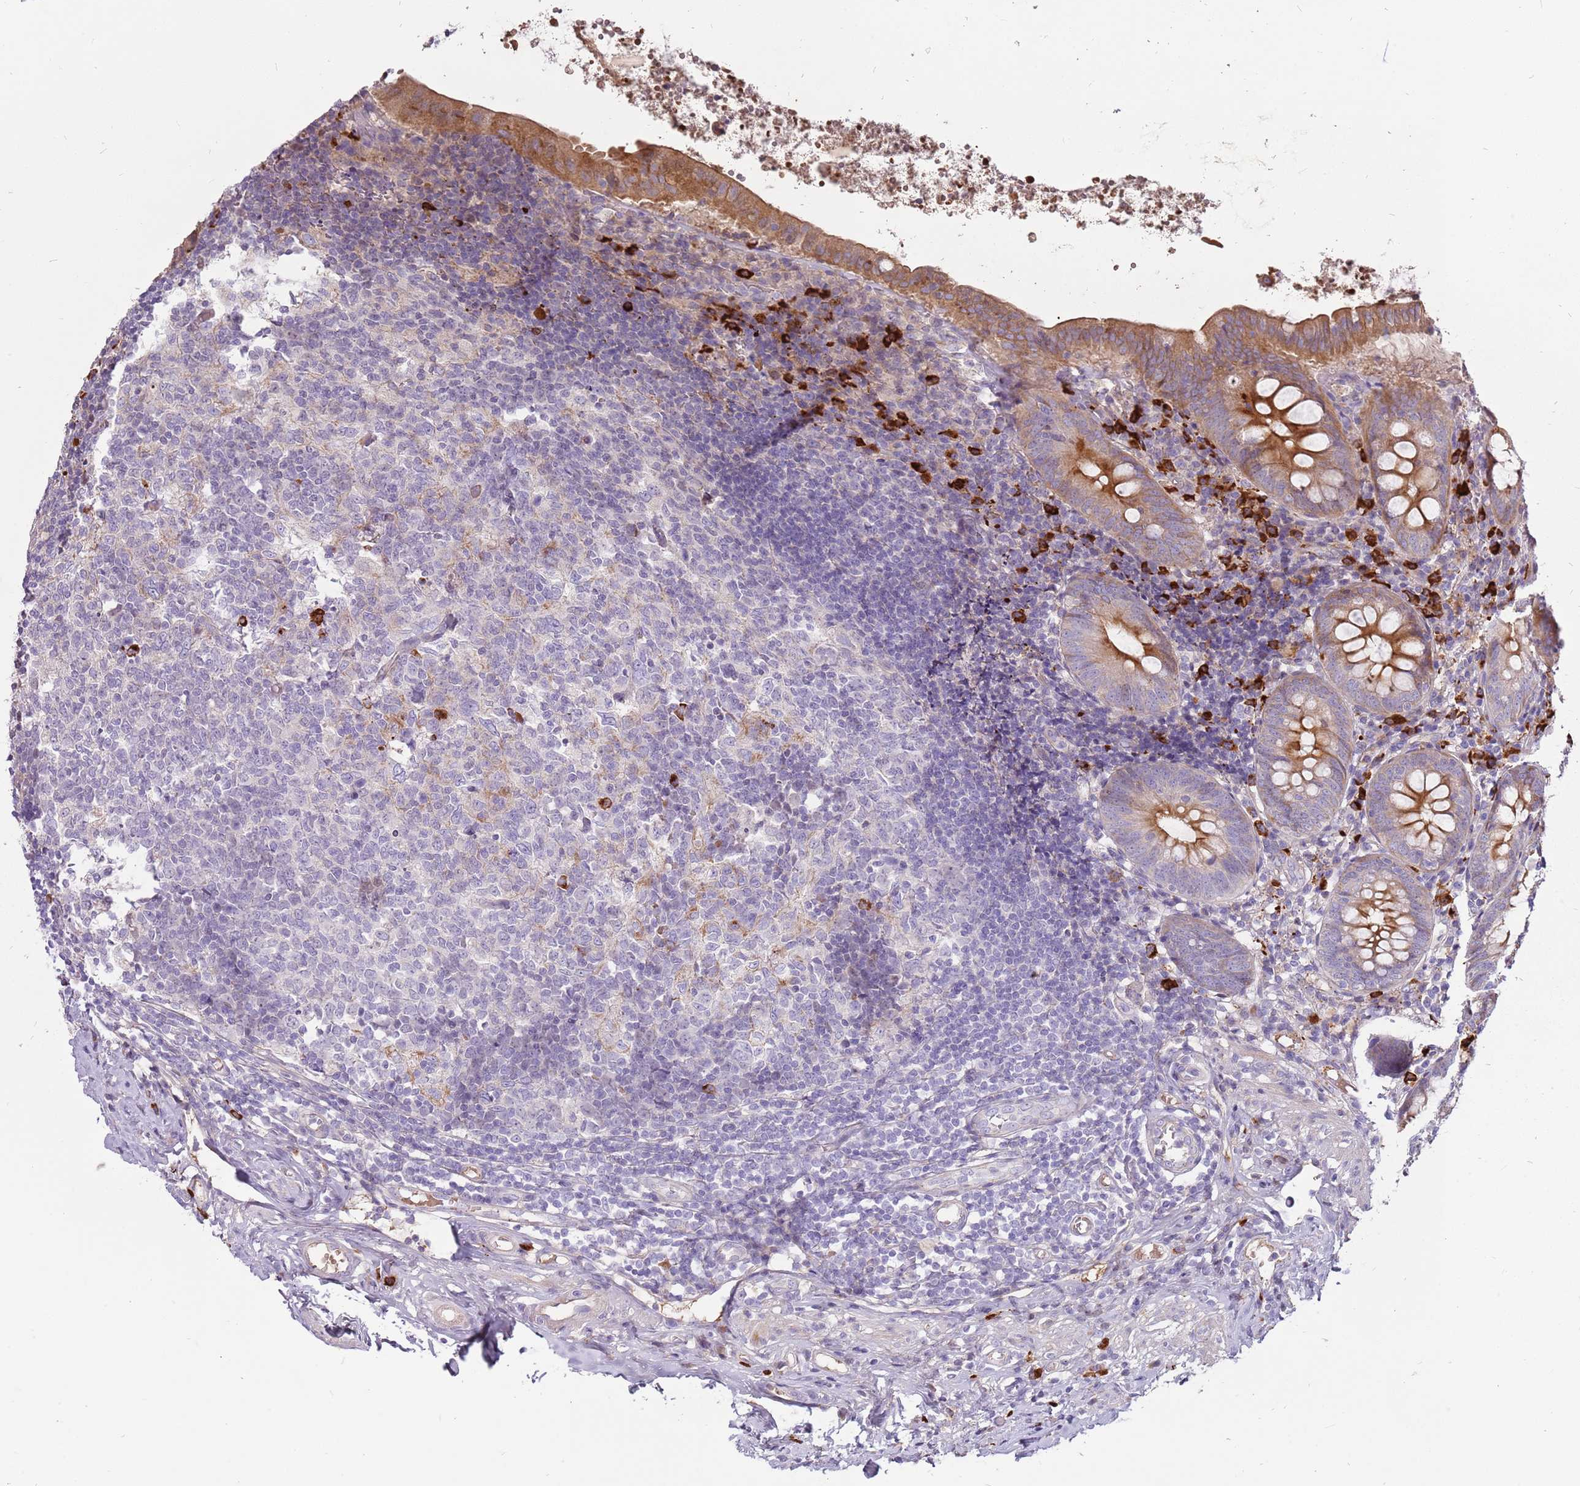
{"staining": {"intensity": "moderate", "quantity": "25%-75%", "location": "cytoplasmic/membranous"}, "tissue": "appendix", "cell_type": "Glandular cells", "image_type": "normal", "snomed": [{"axis": "morphology", "description": "Normal tissue, NOS"}, {"axis": "topography", "description": "Appendix"}], "caption": "Immunohistochemical staining of benign appendix reveals 25%-75% levels of moderate cytoplasmic/membranous protein staining in approximately 25%-75% of glandular cells.", "gene": "MCUB", "patient": {"sex": "female", "age": 54}}